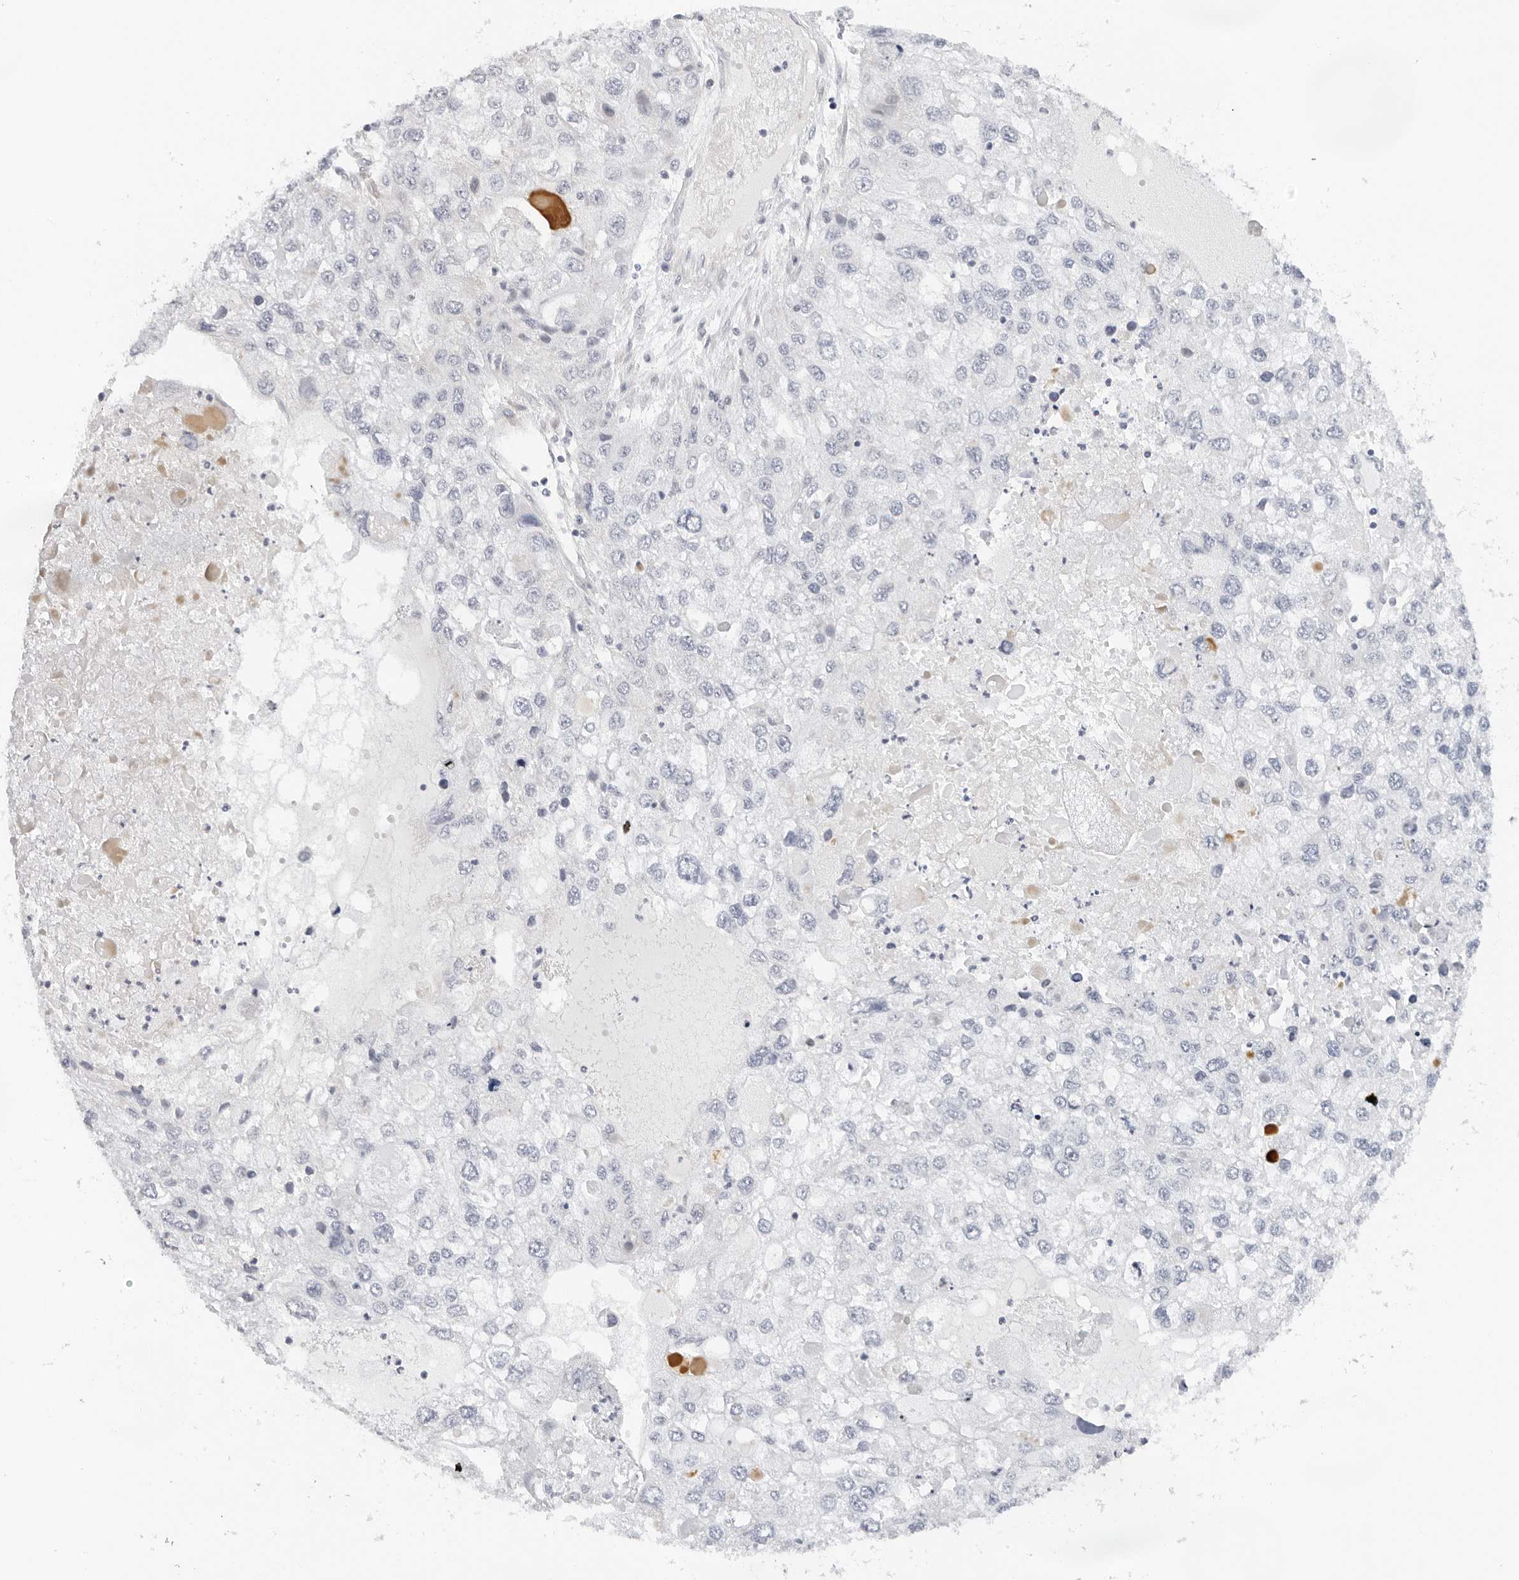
{"staining": {"intensity": "weak", "quantity": "<25%", "location": "cytoplasmic/membranous"}, "tissue": "endometrial cancer", "cell_type": "Tumor cells", "image_type": "cancer", "snomed": [{"axis": "morphology", "description": "Adenocarcinoma, NOS"}, {"axis": "topography", "description": "Endometrium"}], "caption": "Immunohistochemical staining of endometrial cancer exhibits no significant positivity in tumor cells.", "gene": "RC3H1", "patient": {"sex": "female", "age": 49}}